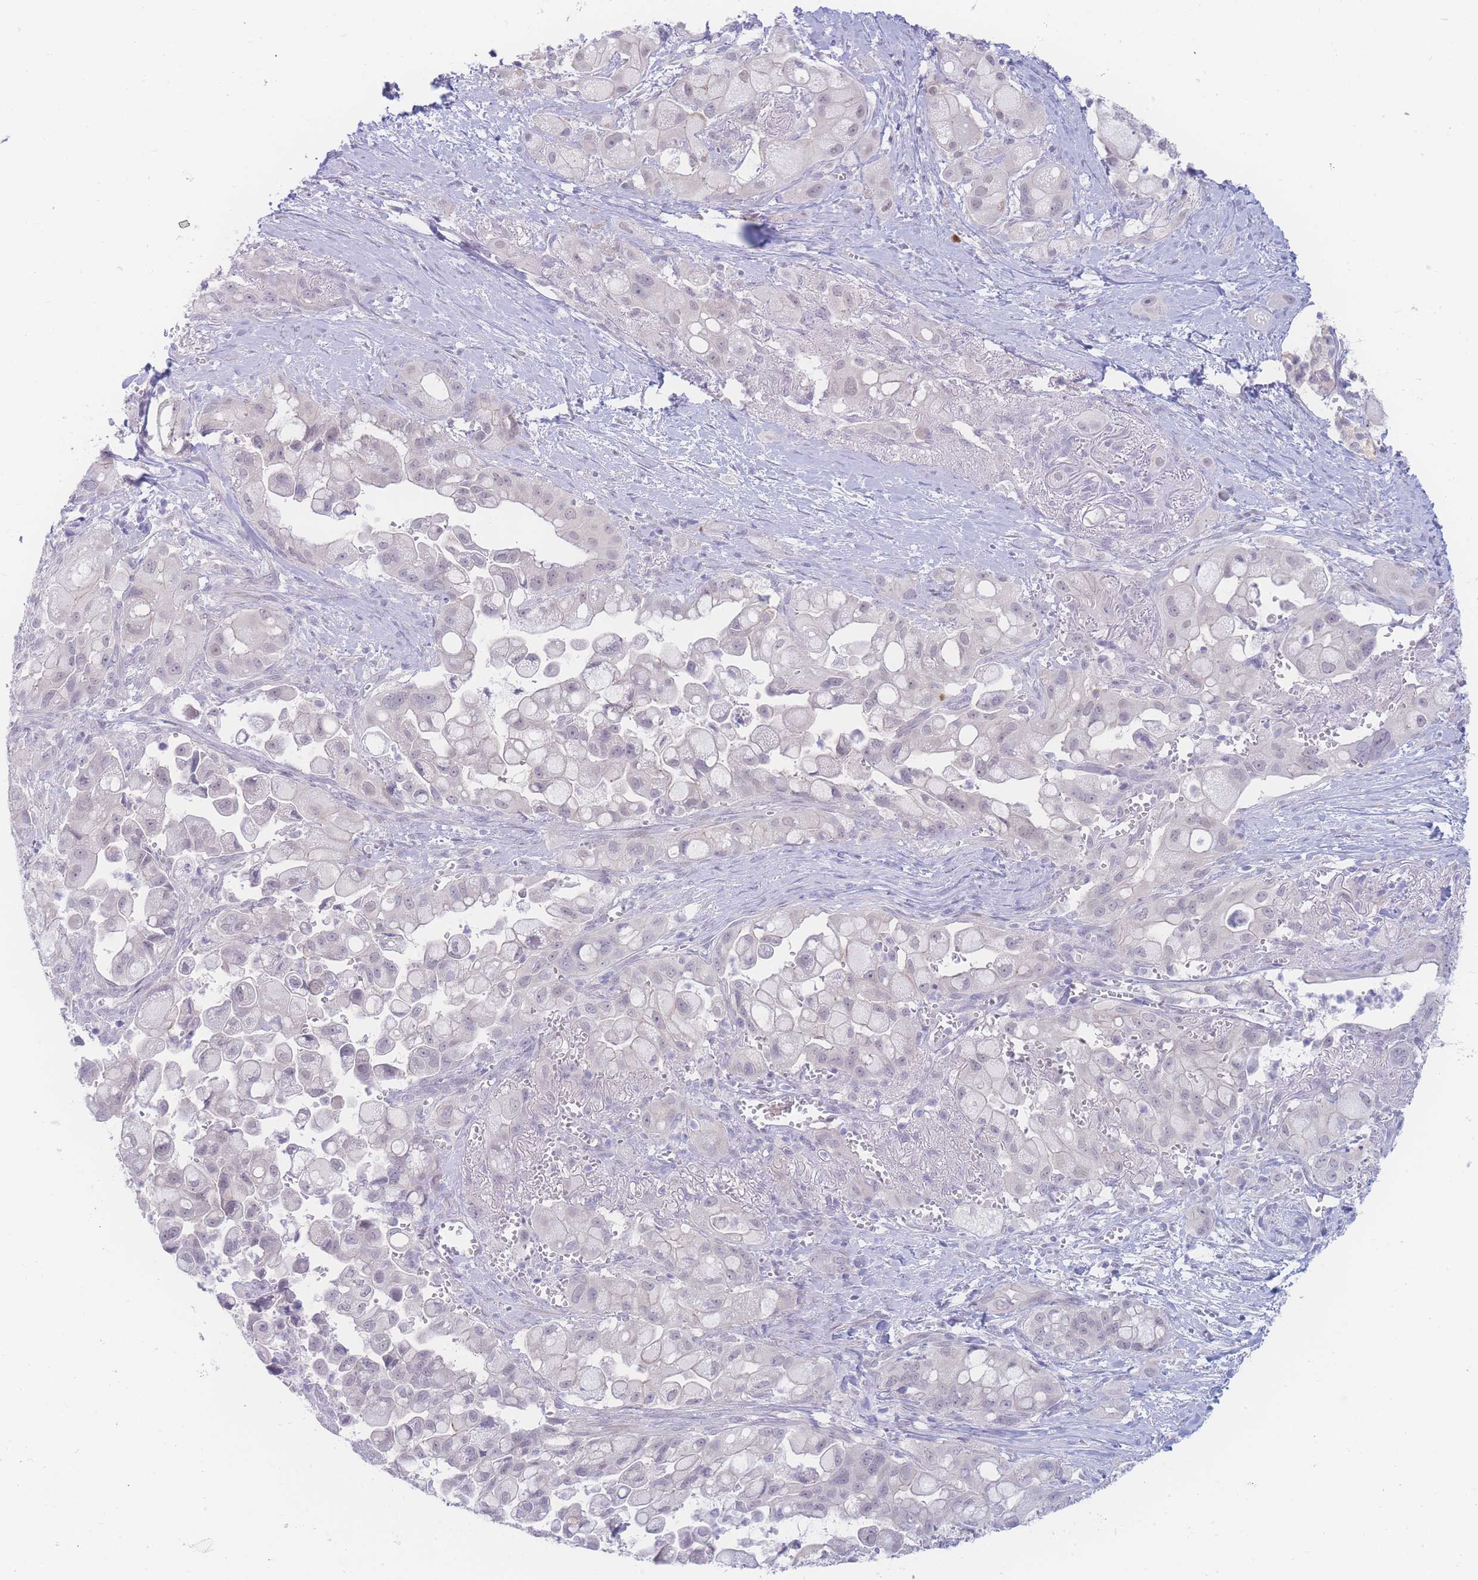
{"staining": {"intensity": "negative", "quantity": "none", "location": "none"}, "tissue": "pancreatic cancer", "cell_type": "Tumor cells", "image_type": "cancer", "snomed": [{"axis": "morphology", "description": "Adenocarcinoma, NOS"}, {"axis": "topography", "description": "Pancreas"}], "caption": "Tumor cells show no significant positivity in adenocarcinoma (pancreatic). (DAB (3,3'-diaminobenzidine) IHC, high magnification).", "gene": "PRSS22", "patient": {"sex": "male", "age": 68}}